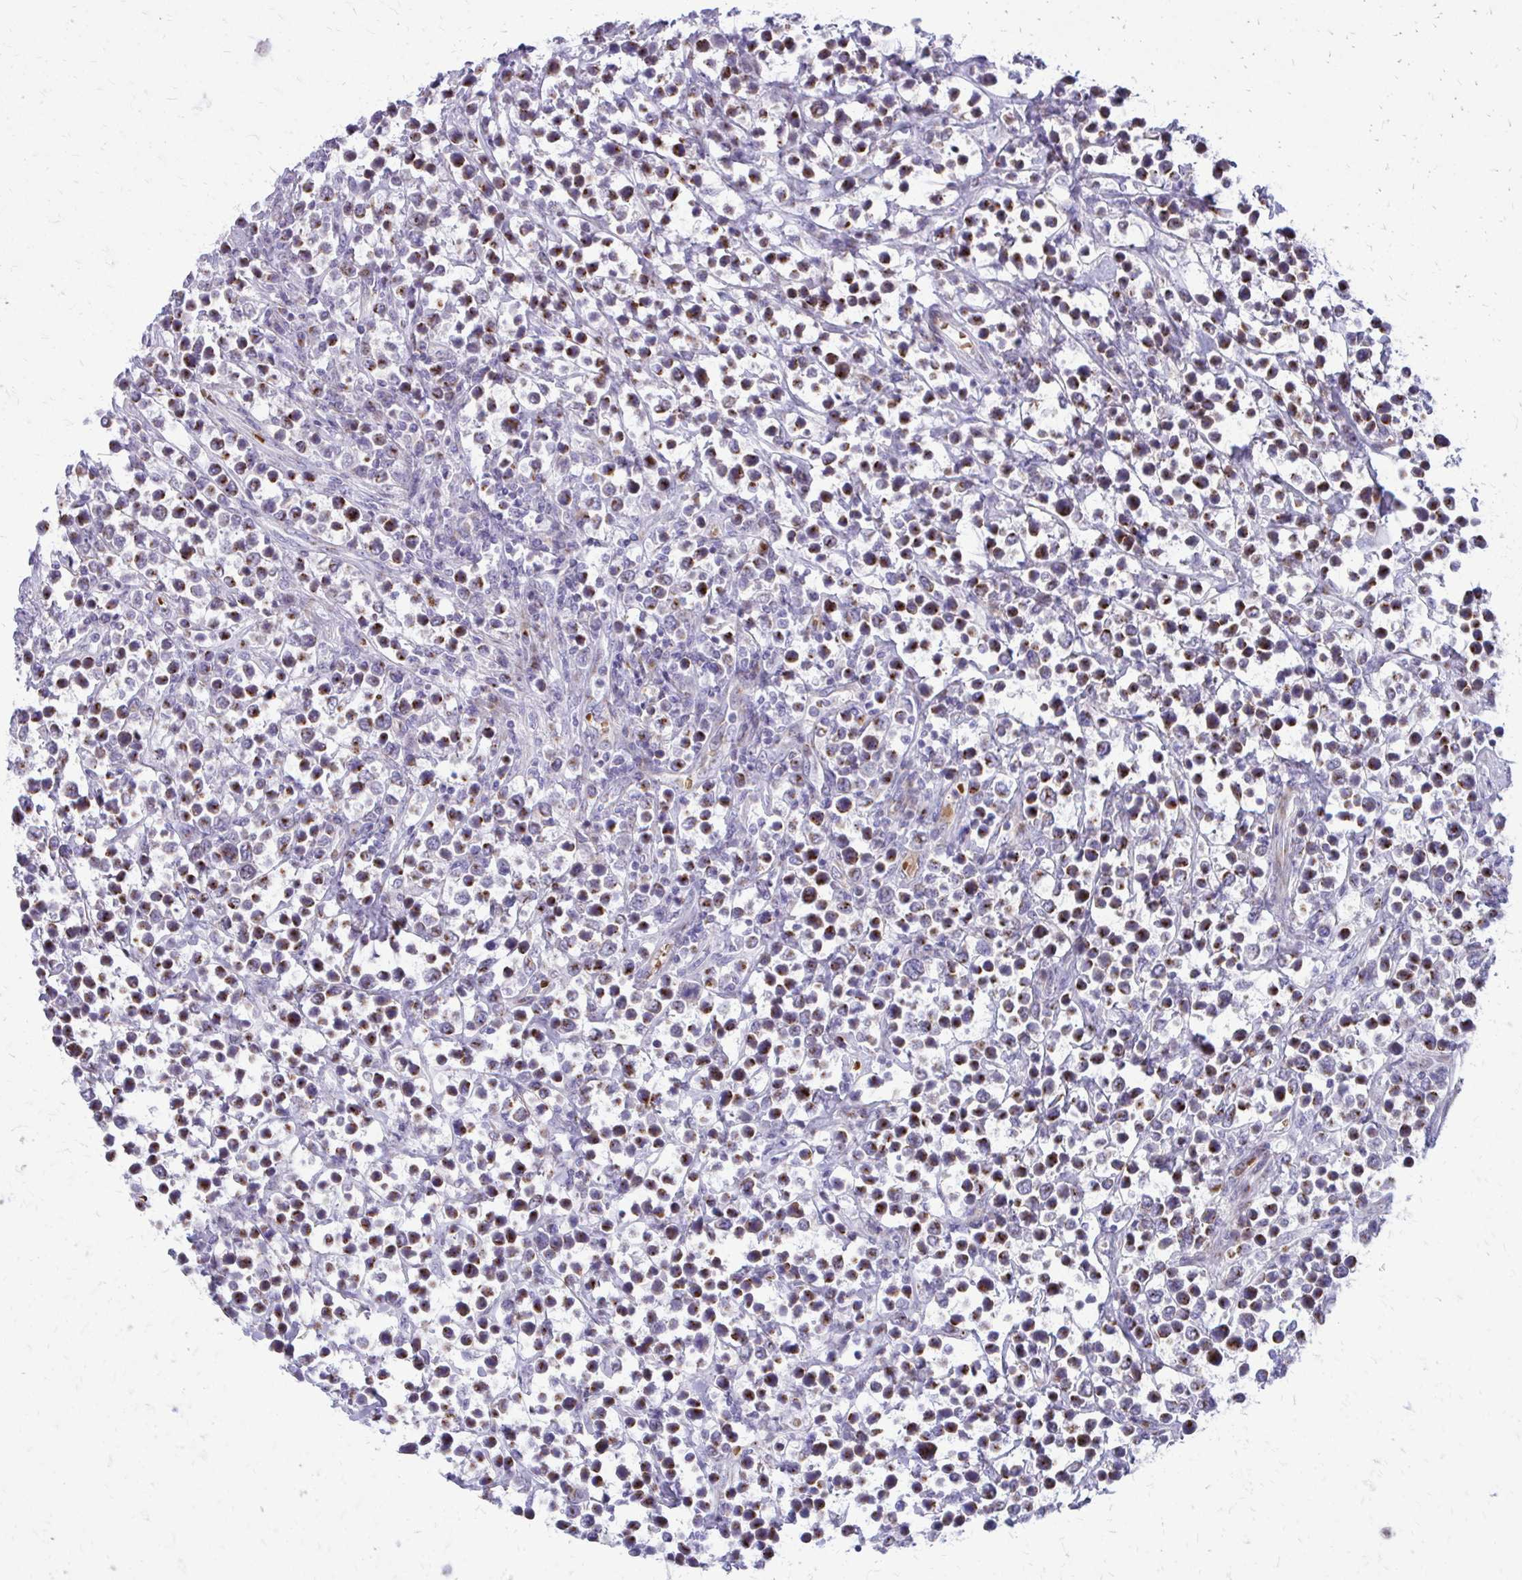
{"staining": {"intensity": "weak", "quantity": "25%-75%", "location": "cytoplasmic/membranous"}, "tissue": "lymphoma", "cell_type": "Tumor cells", "image_type": "cancer", "snomed": [{"axis": "morphology", "description": "Malignant lymphoma, non-Hodgkin's type, High grade"}, {"axis": "topography", "description": "Soft tissue"}], "caption": "Immunohistochemistry (DAB) staining of human lymphoma displays weak cytoplasmic/membranous protein positivity in about 25%-75% of tumor cells.", "gene": "FUNDC2", "patient": {"sex": "female", "age": 56}}